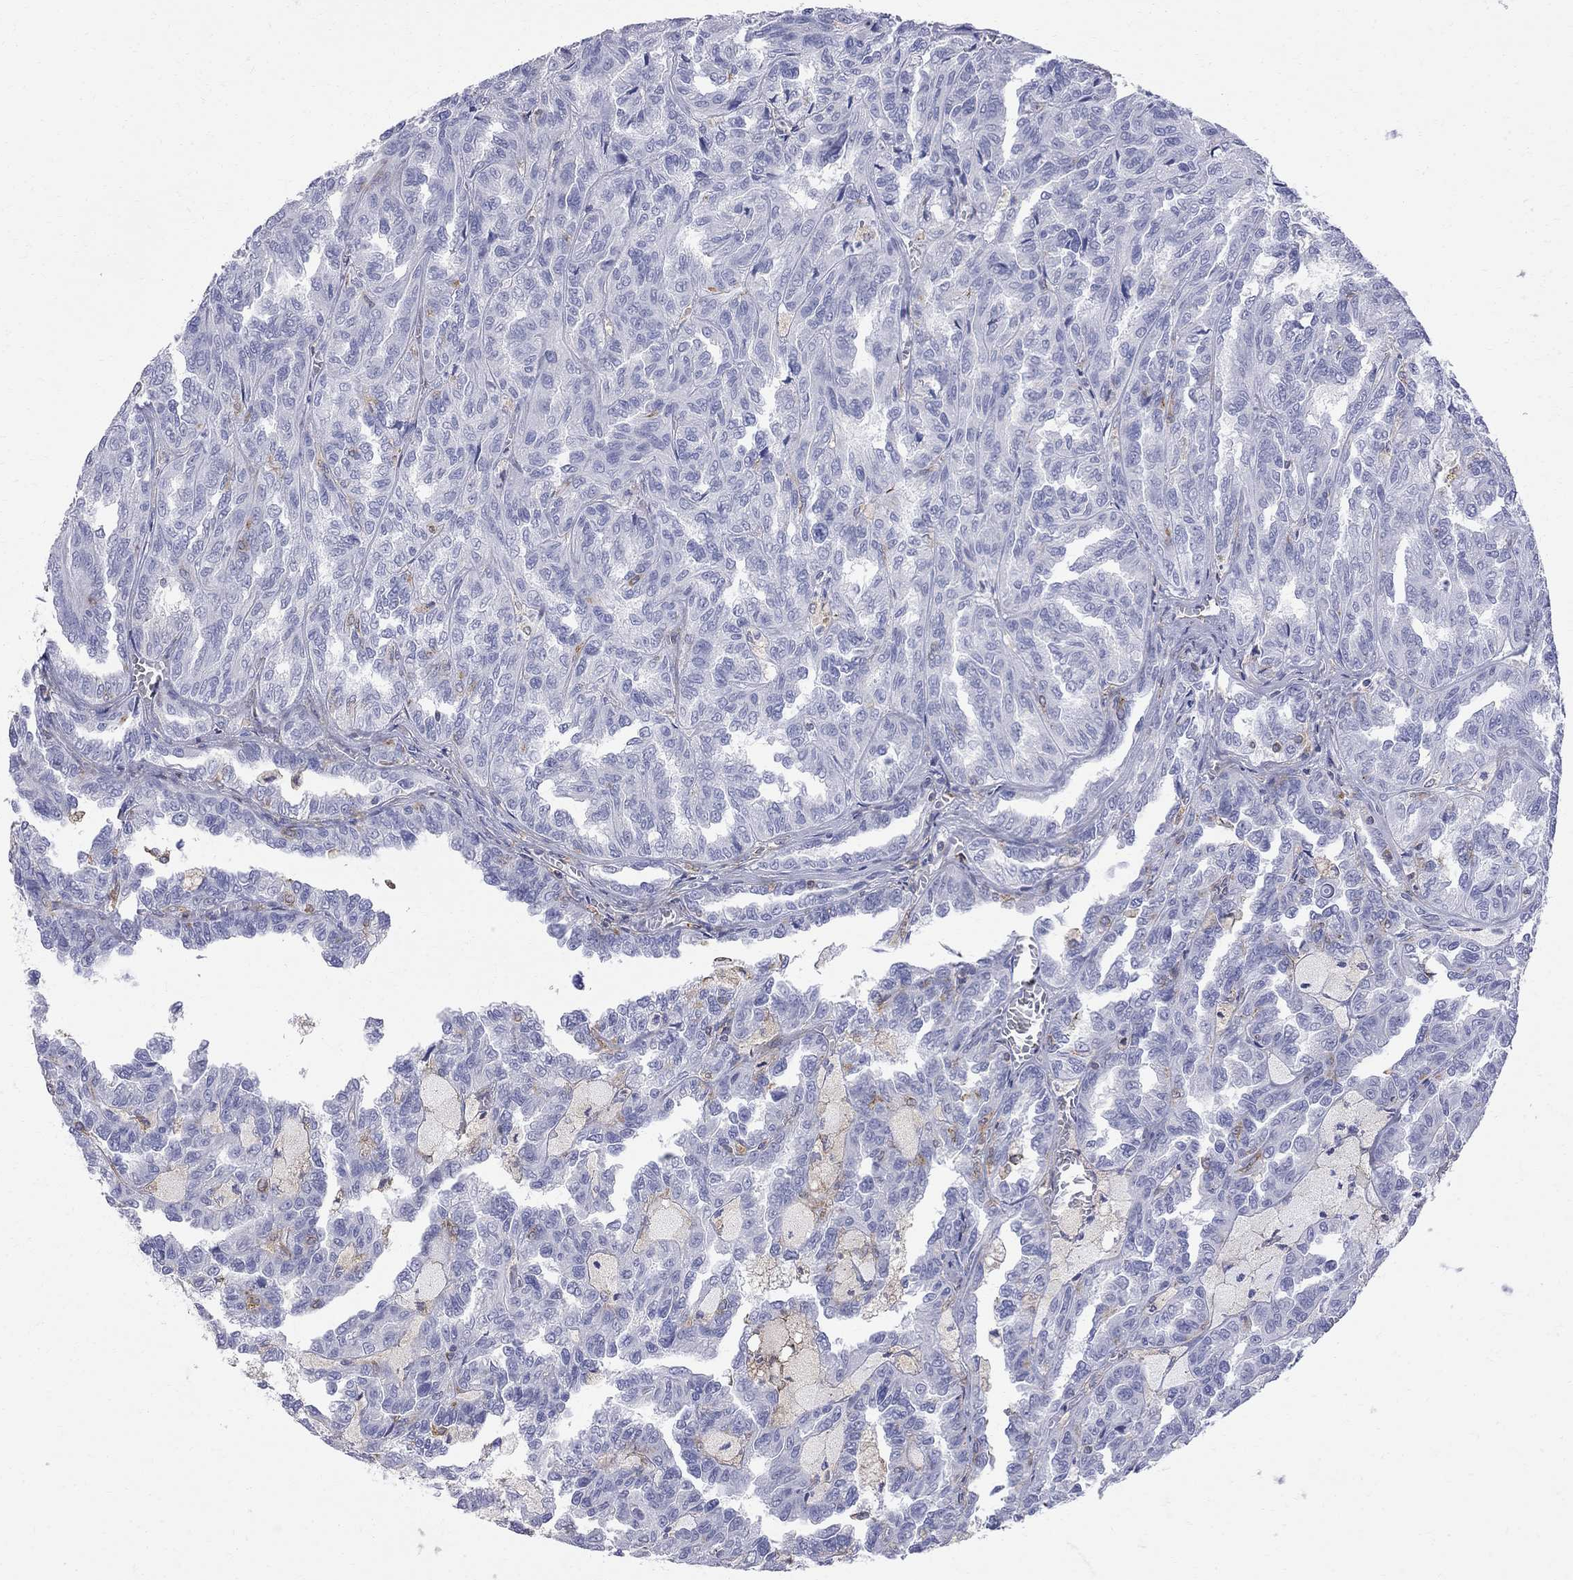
{"staining": {"intensity": "negative", "quantity": "none", "location": "none"}, "tissue": "renal cancer", "cell_type": "Tumor cells", "image_type": "cancer", "snomed": [{"axis": "morphology", "description": "Adenocarcinoma, NOS"}, {"axis": "topography", "description": "Kidney"}], "caption": "IHC of adenocarcinoma (renal) demonstrates no positivity in tumor cells. (Stains: DAB (3,3'-diaminobenzidine) IHC with hematoxylin counter stain, Microscopy: brightfield microscopy at high magnification).", "gene": "ABI3", "patient": {"sex": "male", "age": 79}}